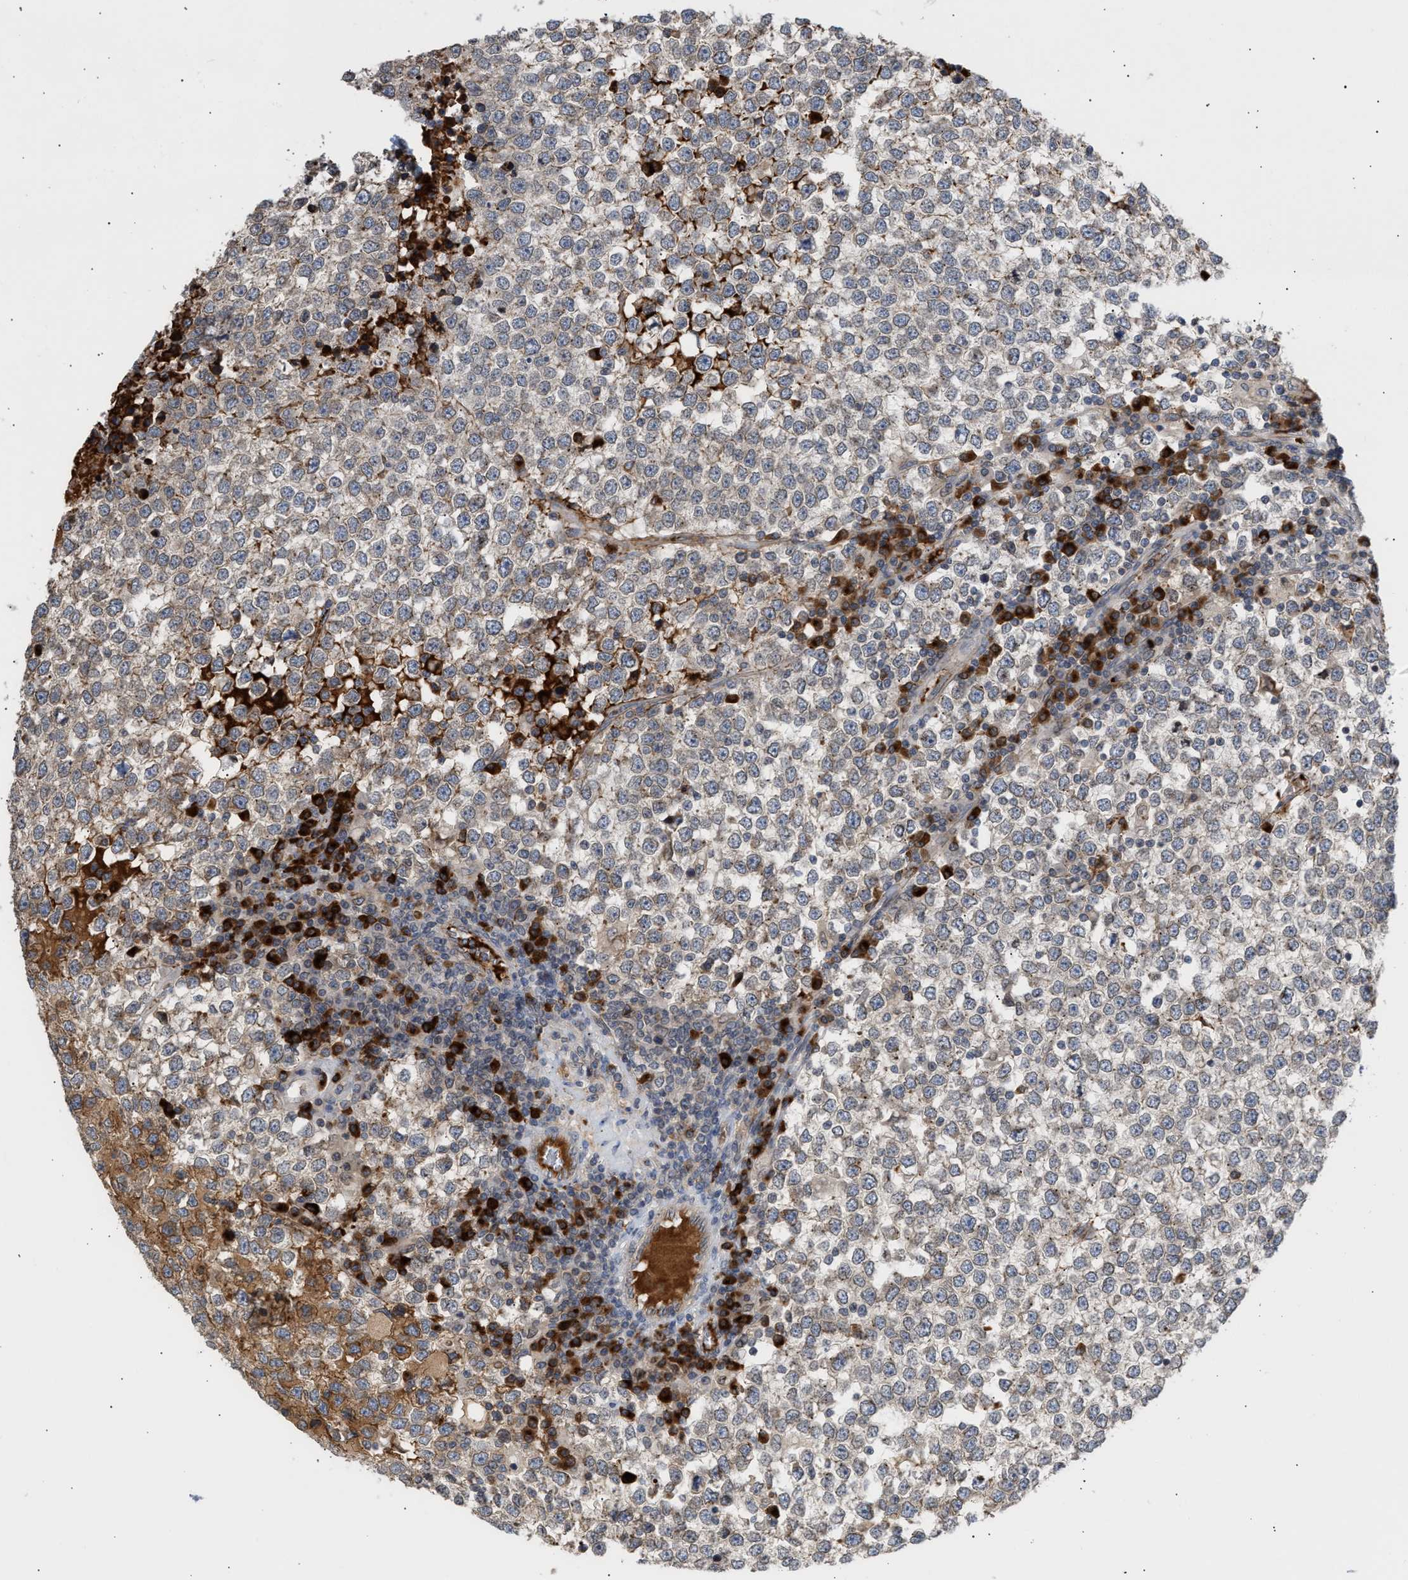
{"staining": {"intensity": "weak", "quantity": "<25%", "location": "cytoplasmic/membranous"}, "tissue": "testis cancer", "cell_type": "Tumor cells", "image_type": "cancer", "snomed": [{"axis": "morphology", "description": "Seminoma, NOS"}, {"axis": "topography", "description": "Testis"}], "caption": "Photomicrograph shows no protein expression in tumor cells of testis seminoma tissue. The staining is performed using DAB (3,3'-diaminobenzidine) brown chromogen with nuclei counter-stained in using hematoxylin.", "gene": "NUP62", "patient": {"sex": "male", "age": 65}}